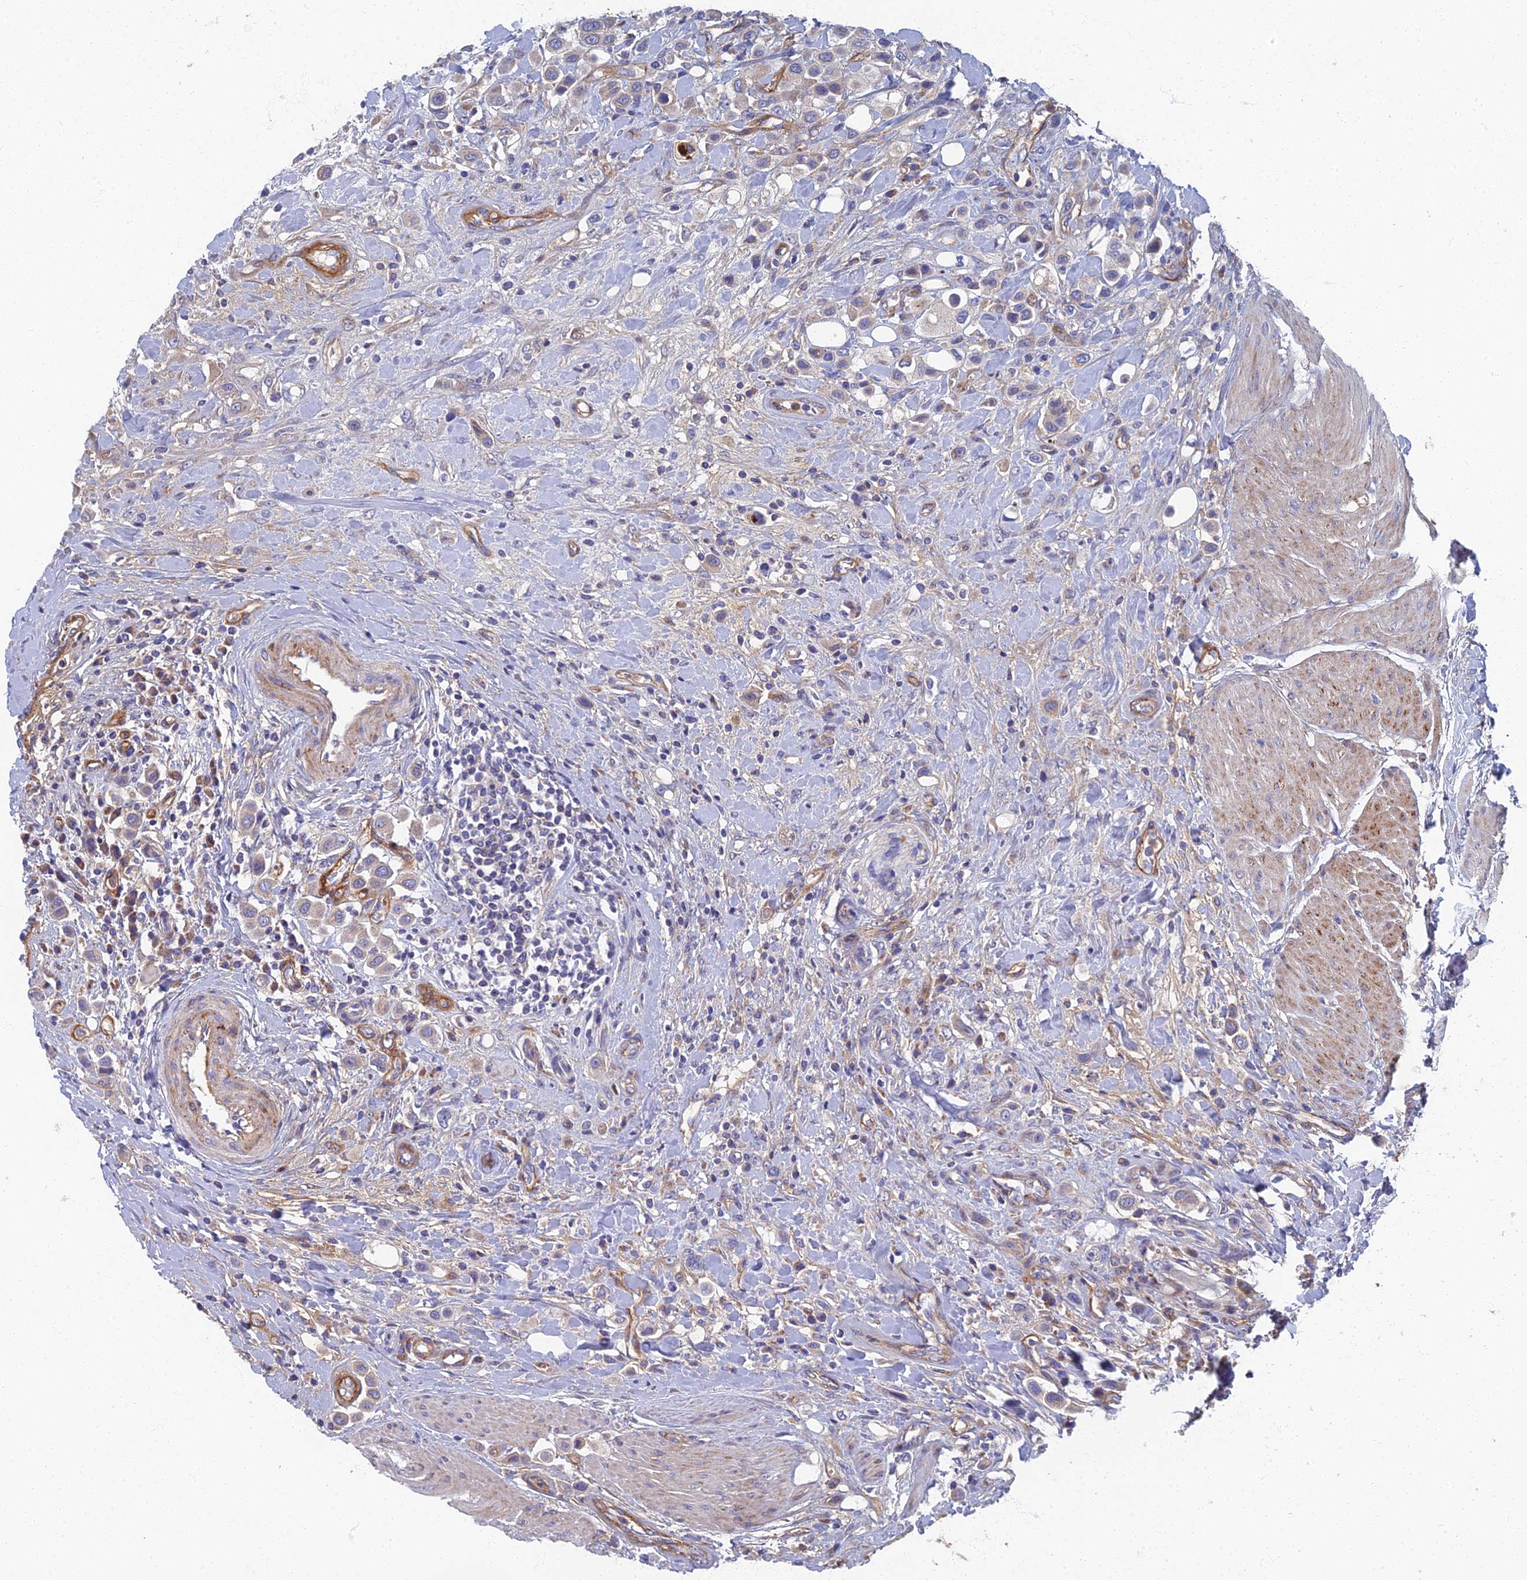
{"staining": {"intensity": "negative", "quantity": "none", "location": "none"}, "tissue": "urothelial cancer", "cell_type": "Tumor cells", "image_type": "cancer", "snomed": [{"axis": "morphology", "description": "Urothelial carcinoma, High grade"}, {"axis": "topography", "description": "Urinary bladder"}], "caption": "Tumor cells show no significant expression in urothelial cancer. (DAB immunohistochemistry with hematoxylin counter stain).", "gene": "RNASEK", "patient": {"sex": "male", "age": 50}}